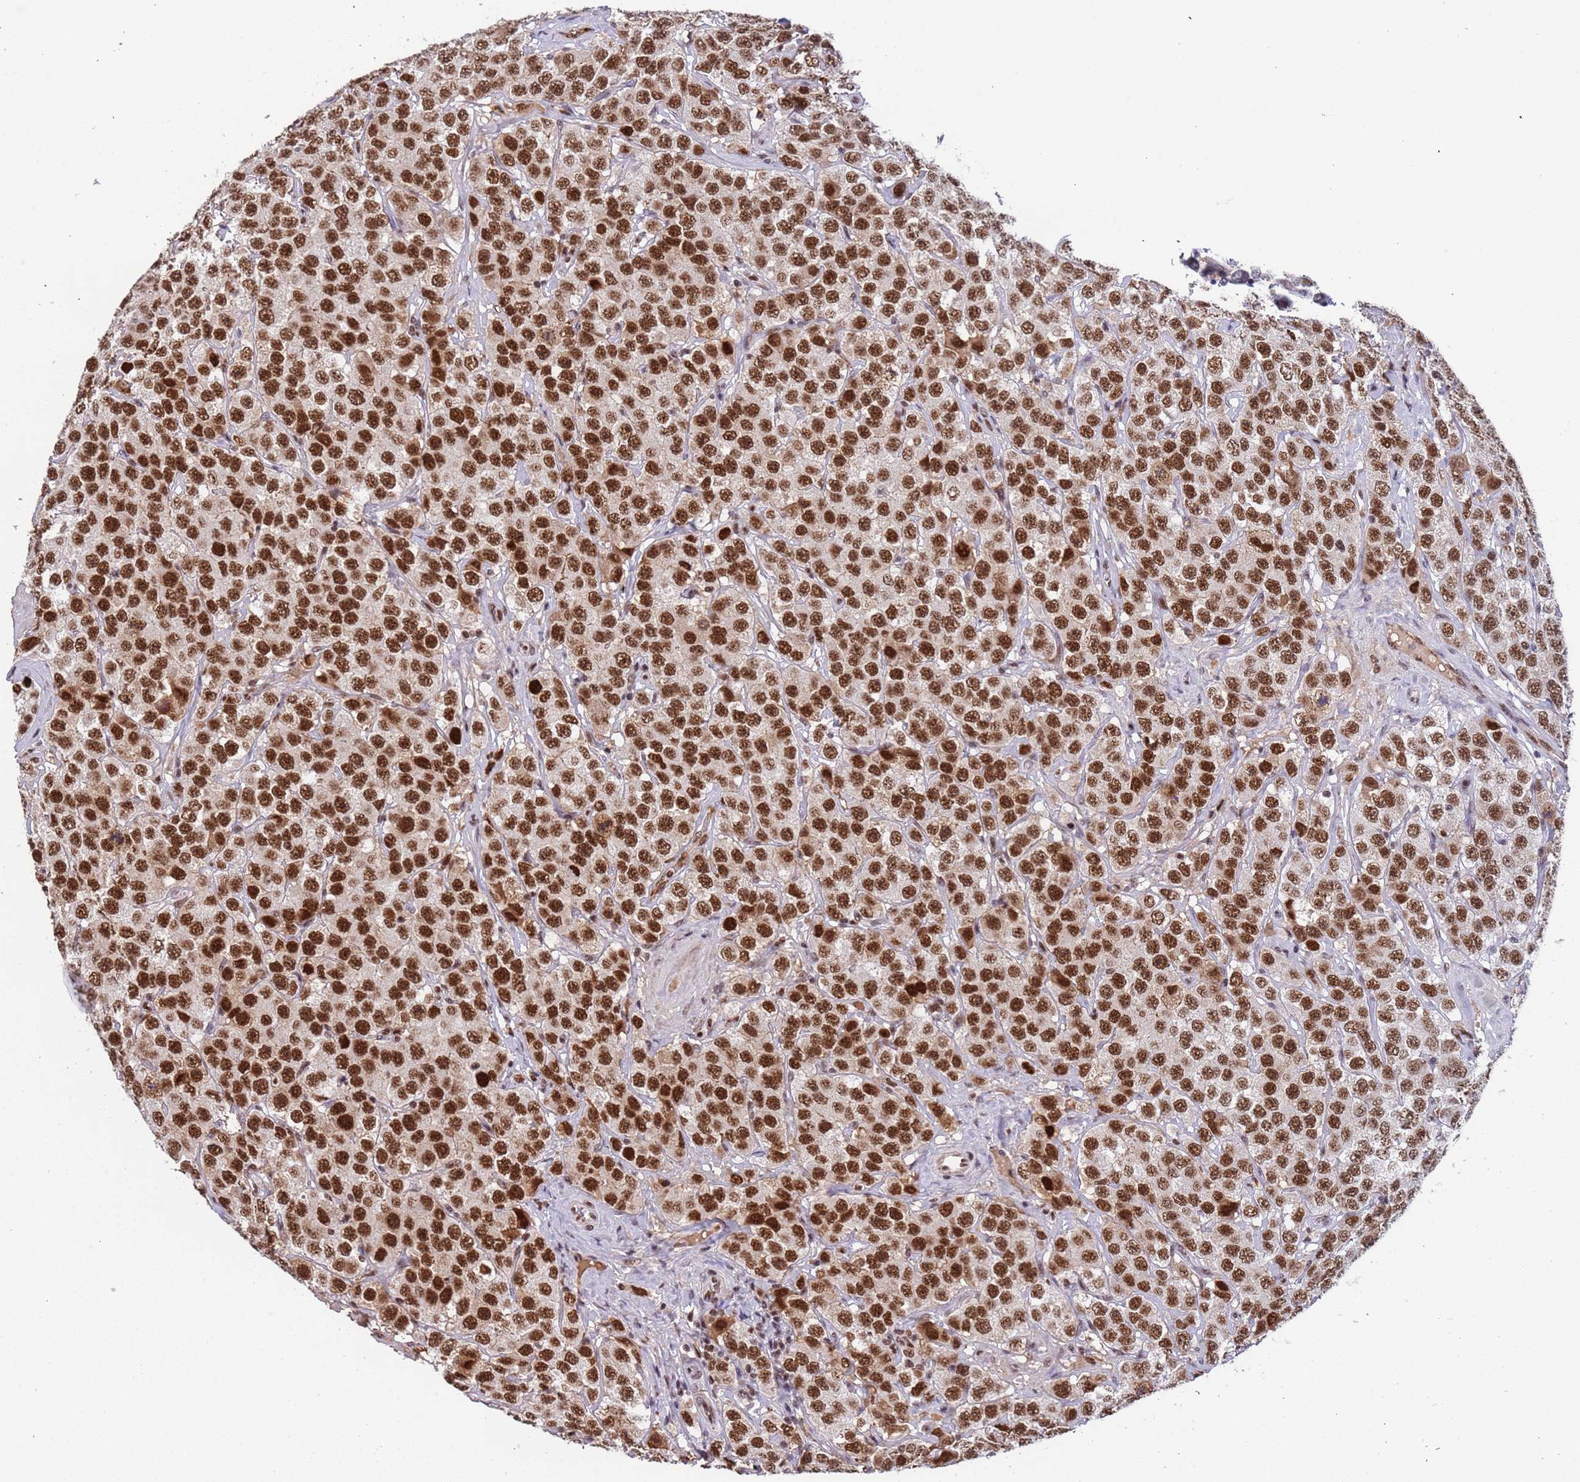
{"staining": {"intensity": "strong", "quantity": ">75%", "location": "nuclear"}, "tissue": "testis cancer", "cell_type": "Tumor cells", "image_type": "cancer", "snomed": [{"axis": "morphology", "description": "Seminoma, NOS"}, {"axis": "topography", "description": "Testis"}], "caption": "This is an image of immunohistochemistry staining of testis cancer (seminoma), which shows strong positivity in the nuclear of tumor cells.", "gene": "SRRT", "patient": {"sex": "male", "age": 28}}